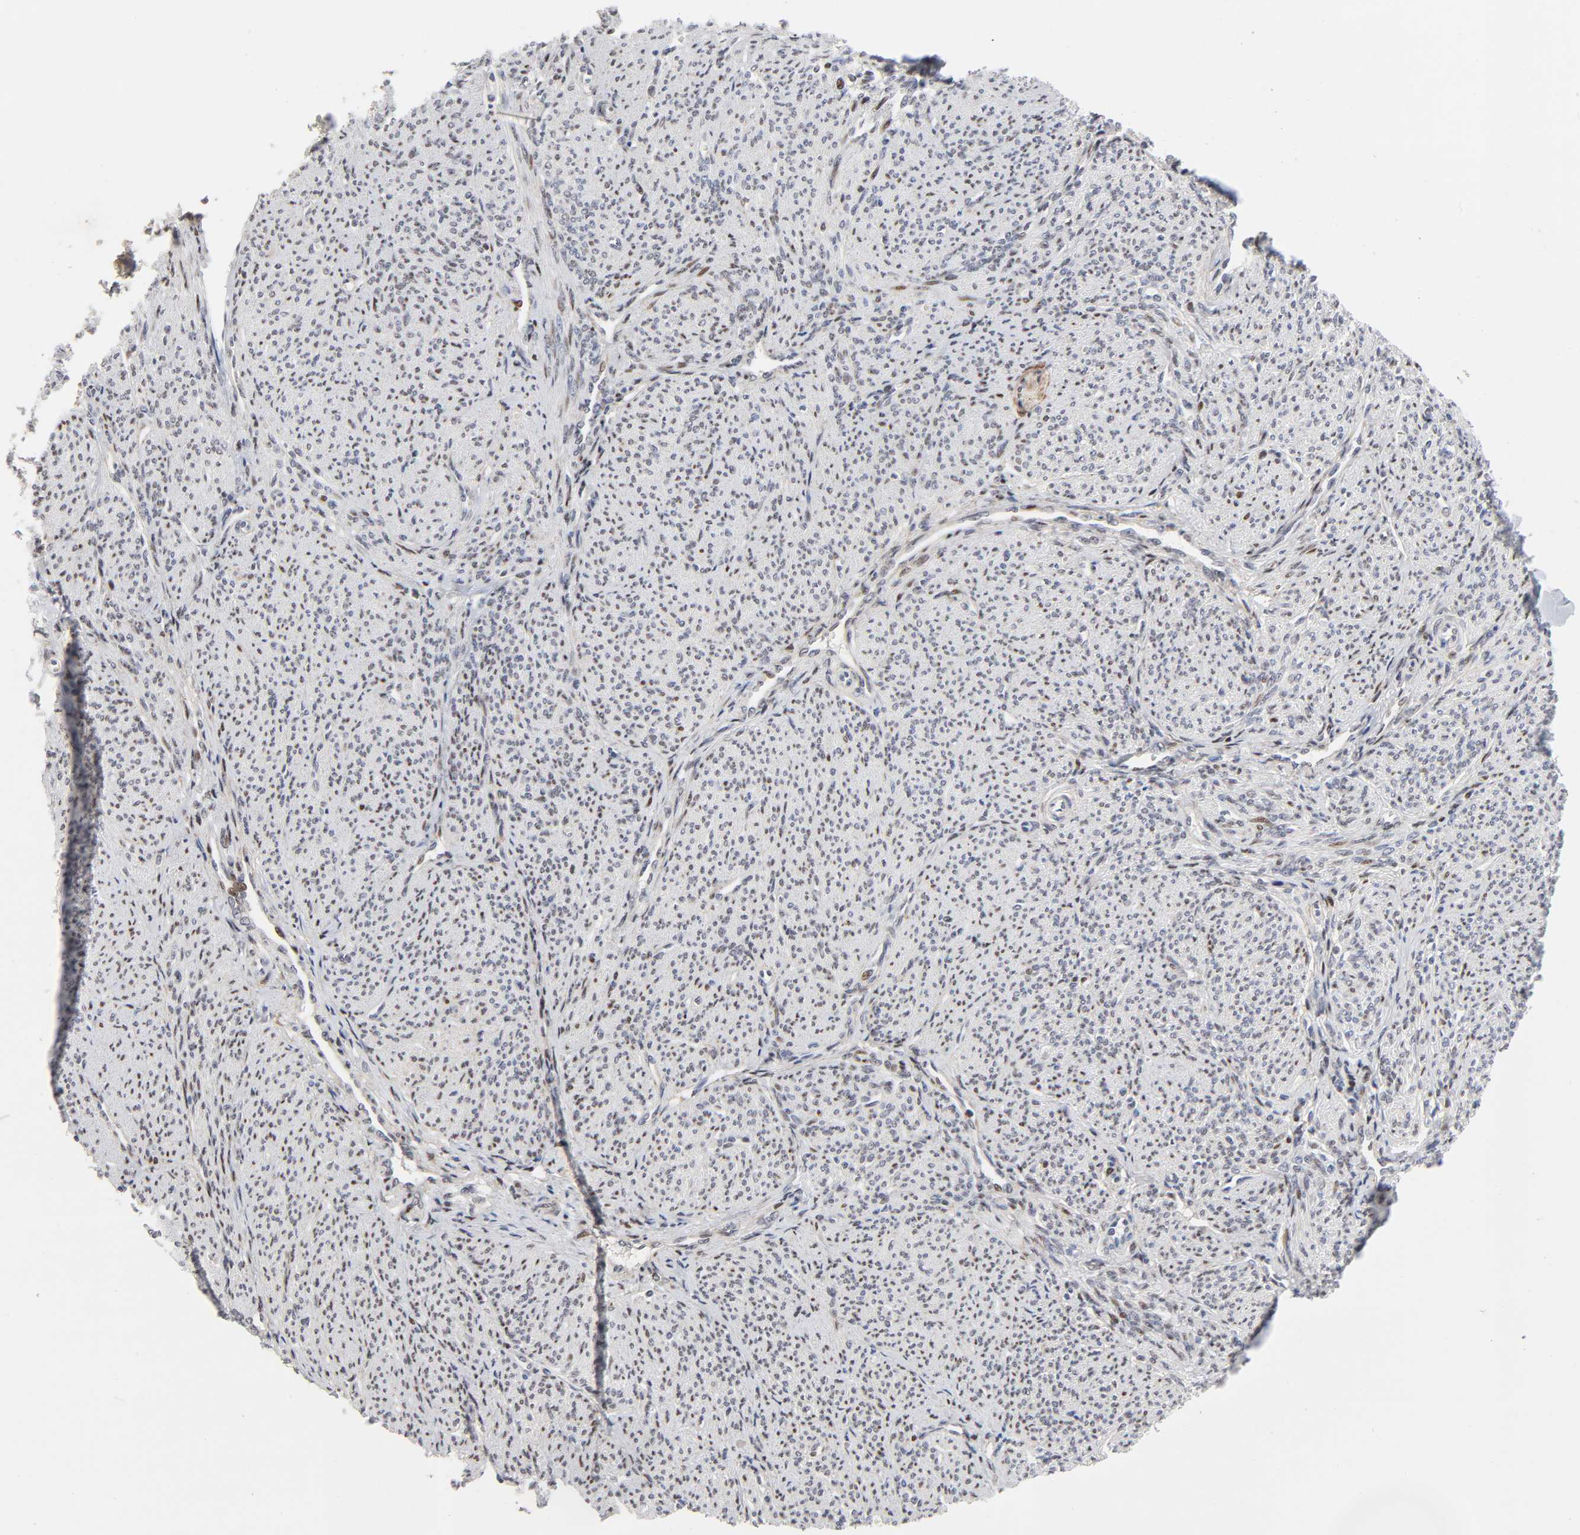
{"staining": {"intensity": "negative", "quantity": "none", "location": "none"}, "tissue": "smooth muscle", "cell_type": "Smooth muscle cells", "image_type": "normal", "snomed": [{"axis": "morphology", "description": "Normal tissue, NOS"}, {"axis": "topography", "description": "Smooth muscle"}], "caption": "This is an immunohistochemistry photomicrograph of unremarkable human smooth muscle. There is no positivity in smooth muscle cells.", "gene": "STK38", "patient": {"sex": "female", "age": 65}}